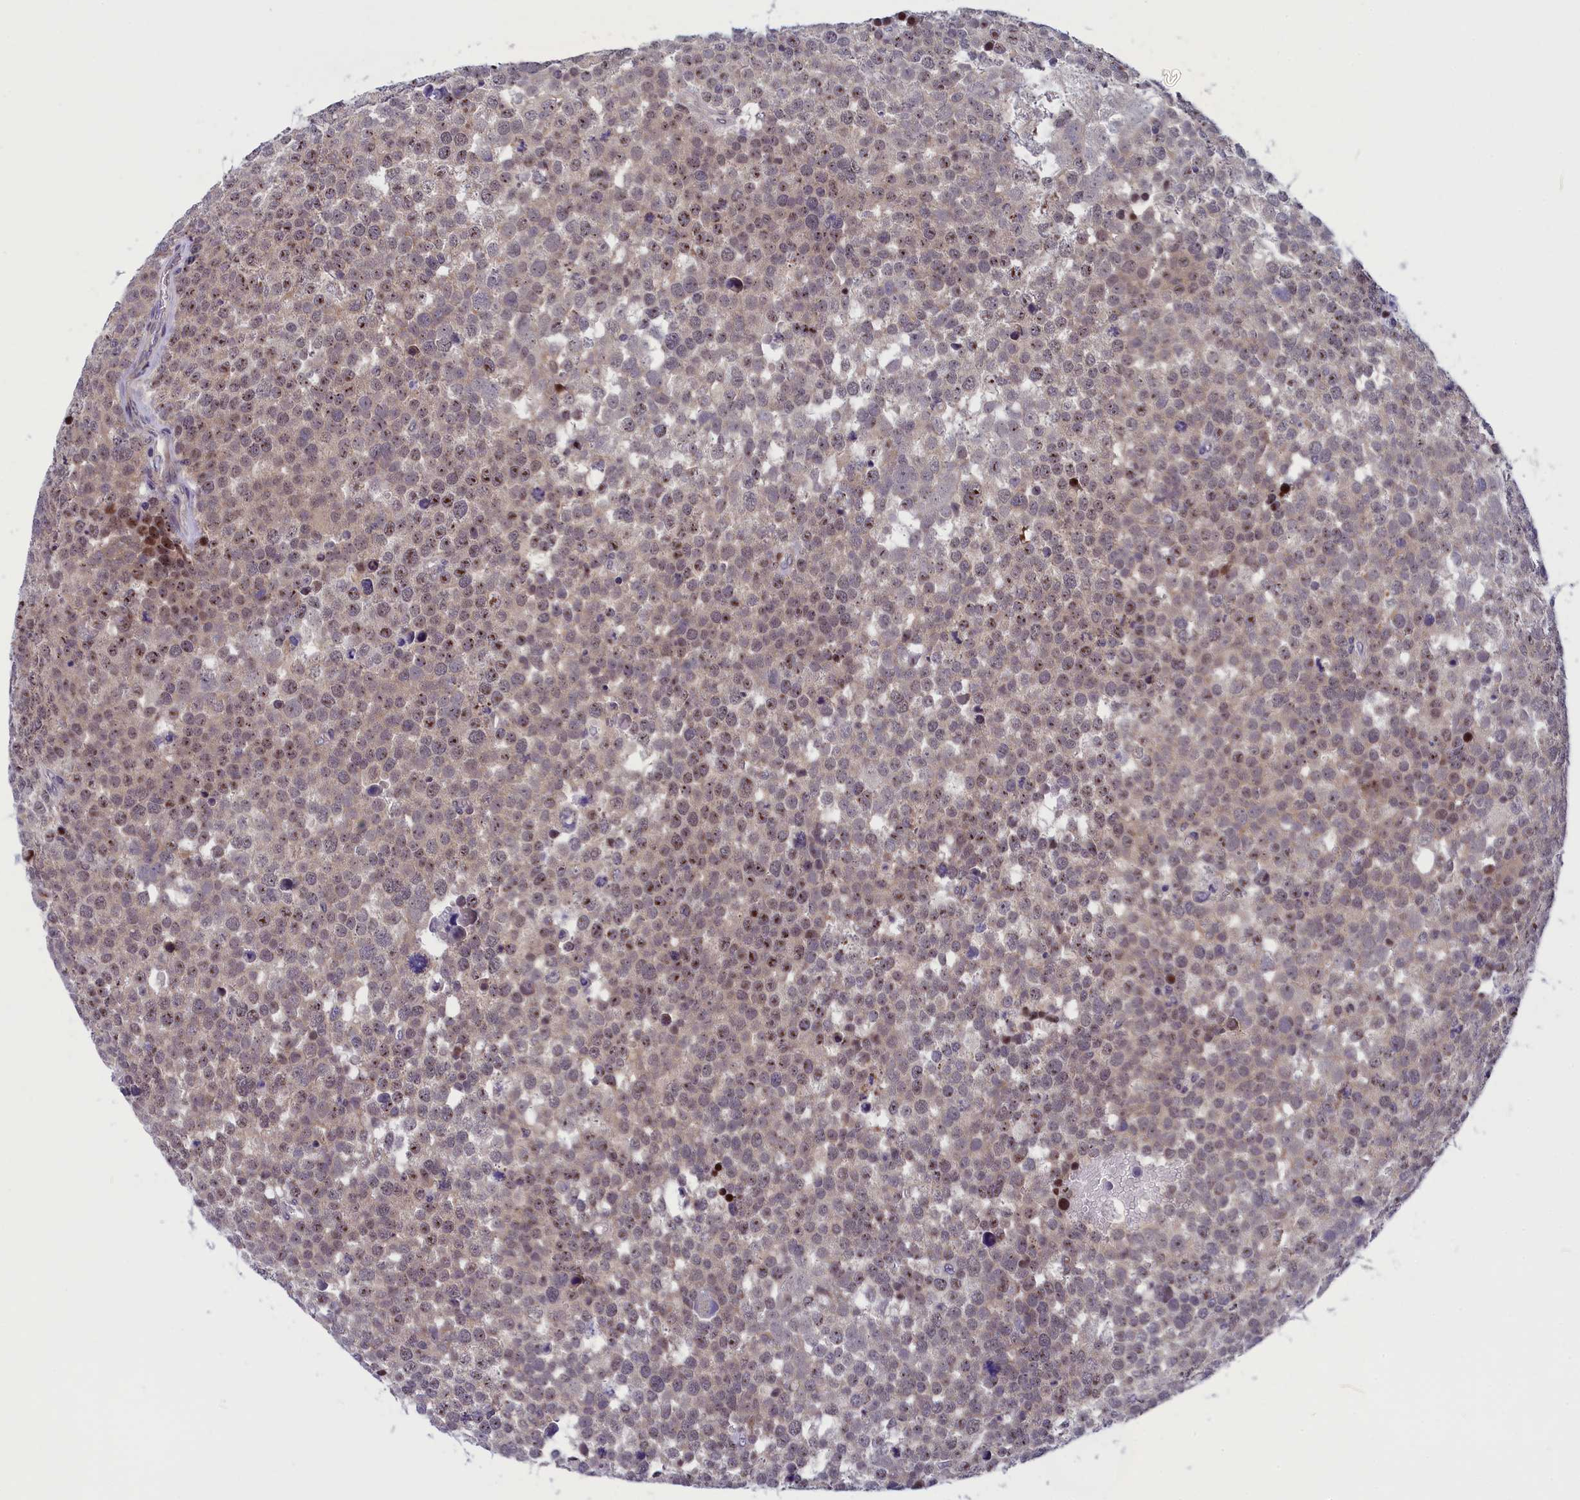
{"staining": {"intensity": "moderate", "quantity": "<25%", "location": "nuclear"}, "tissue": "testis cancer", "cell_type": "Tumor cells", "image_type": "cancer", "snomed": [{"axis": "morphology", "description": "Seminoma, NOS"}, {"axis": "topography", "description": "Testis"}], "caption": "Immunohistochemical staining of human testis seminoma exhibits low levels of moderate nuclear protein expression in about <25% of tumor cells.", "gene": "ANKRD34B", "patient": {"sex": "male", "age": 71}}